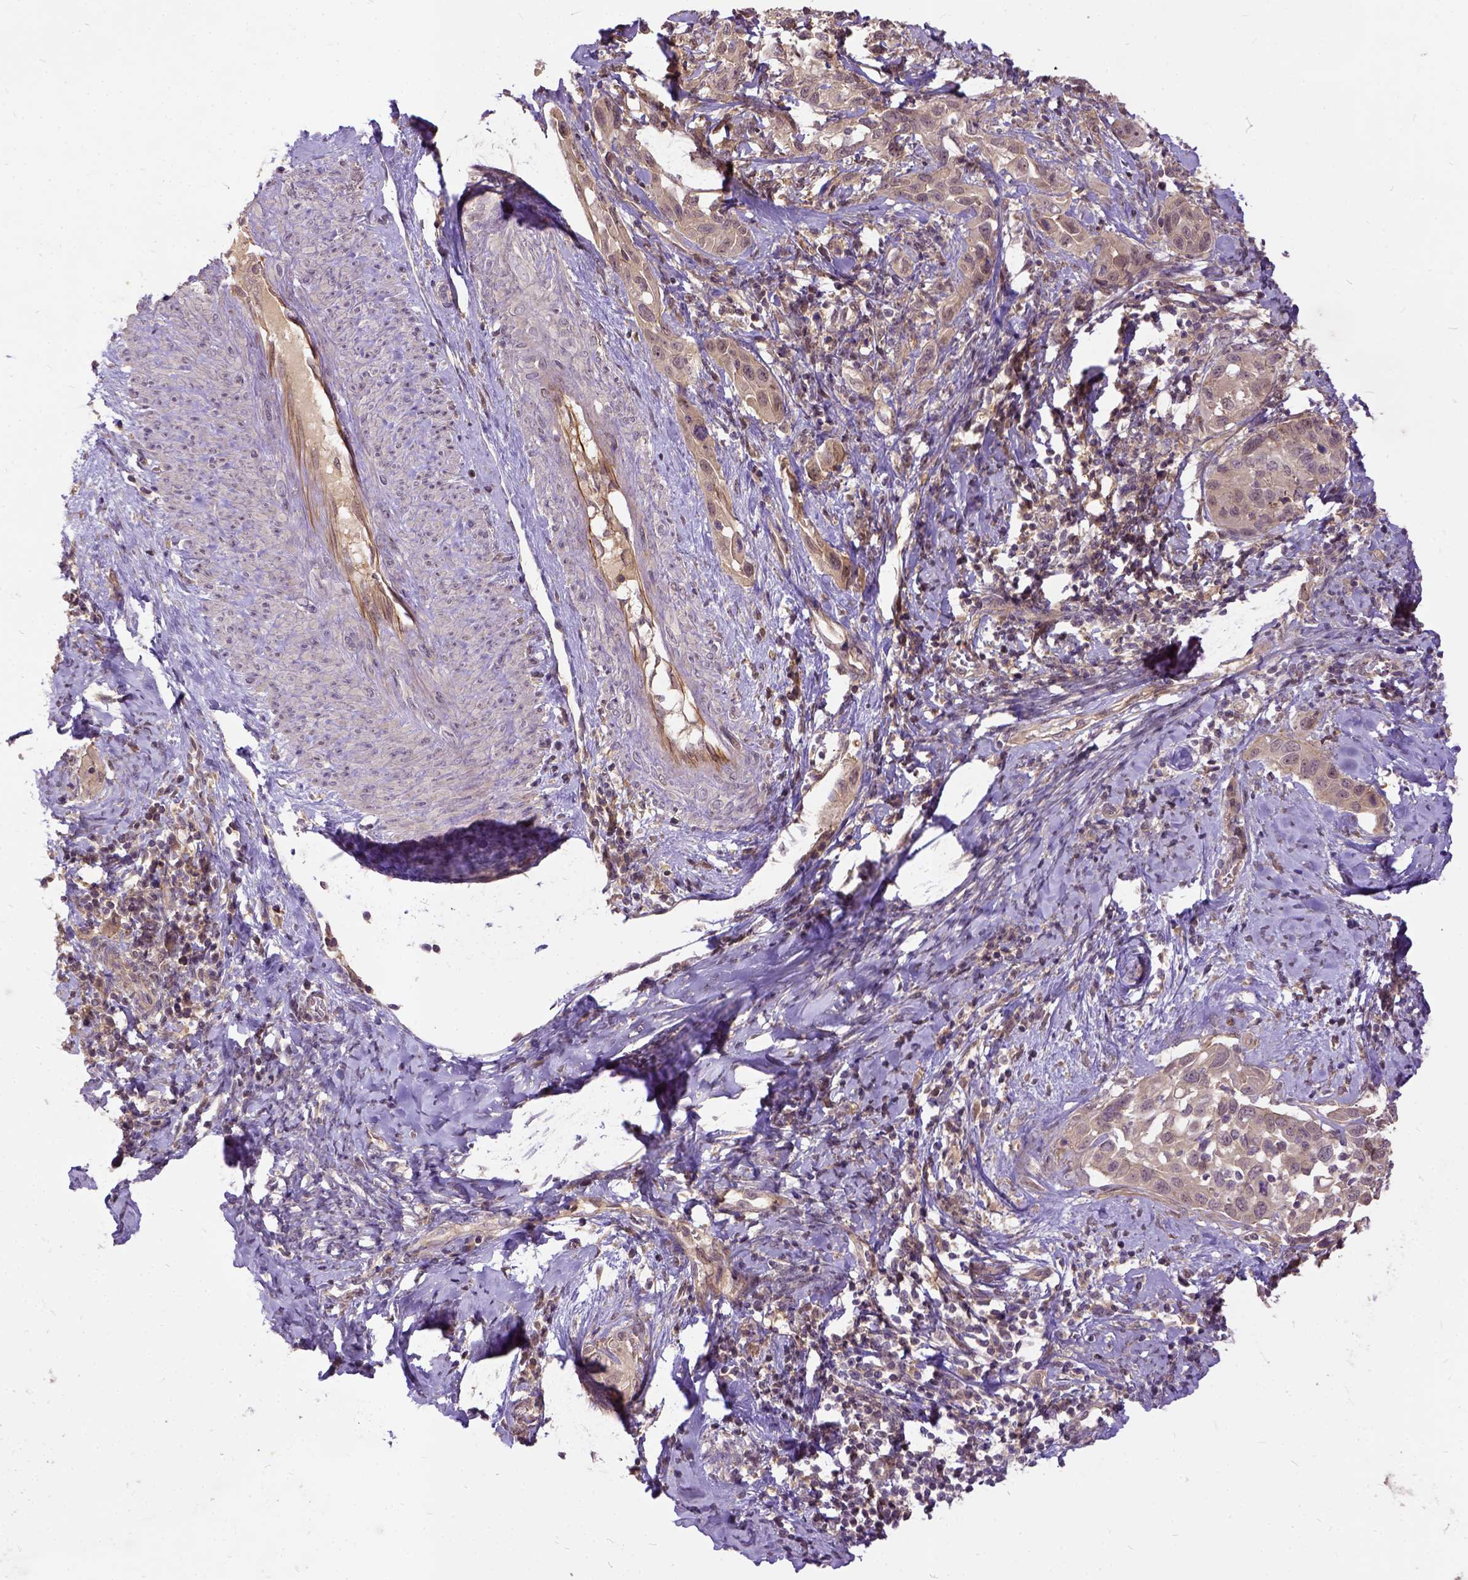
{"staining": {"intensity": "moderate", "quantity": ">75%", "location": "cytoplasmic/membranous"}, "tissue": "cervical cancer", "cell_type": "Tumor cells", "image_type": "cancer", "snomed": [{"axis": "morphology", "description": "Squamous cell carcinoma, NOS"}, {"axis": "topography", "description": "Cervix"}], "caption": "This is an image of IHC staining of cervical squamous cell carcinoma, which shows moderate positivity in the cytoplasmic/membranous of tumor cells.", "gene": "ILRUN", "patient": {"sex": "female", "age": 51}}